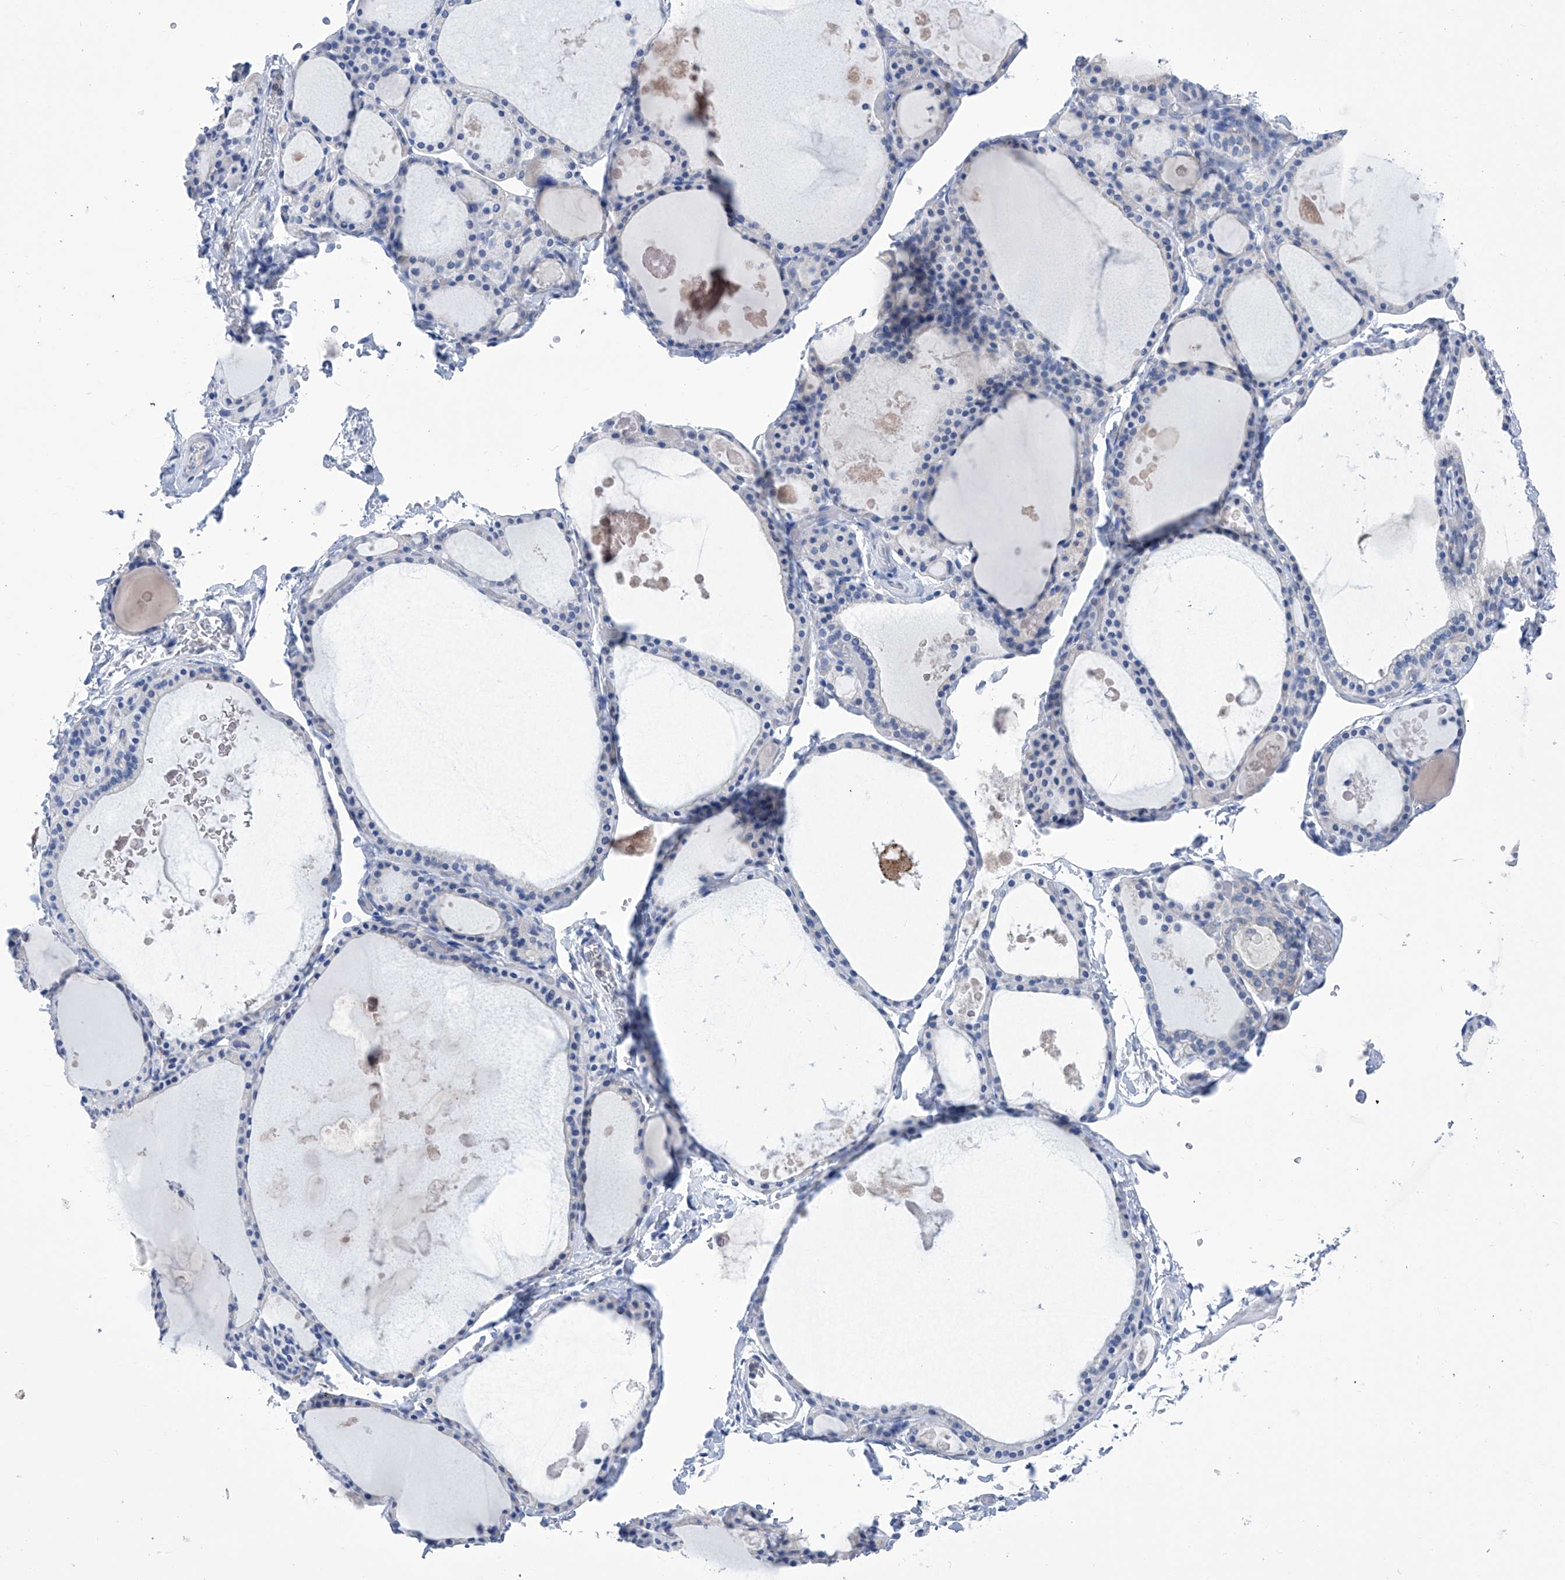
{"staining": {"intensity": "negative", "quantity": "none", "location": "none"}, "tissue": "thyroid gland", "cell_type": "Glandular cells", "image_type": "normal", "snomed": [{"axis": "morphology", "description": "Normal tissue, NOS"}, {"axis": "topography", "description": "Thyroid gland"}], "caption": "IHC histopathology image of benign thyroid gland: thyroid gland stained with DAB (3,3'-diaminobenzidine) displays no significant protein positivity in glandular cells.", "gene": "IMPA2", "patient": {"sex": "male", "age": 56}}